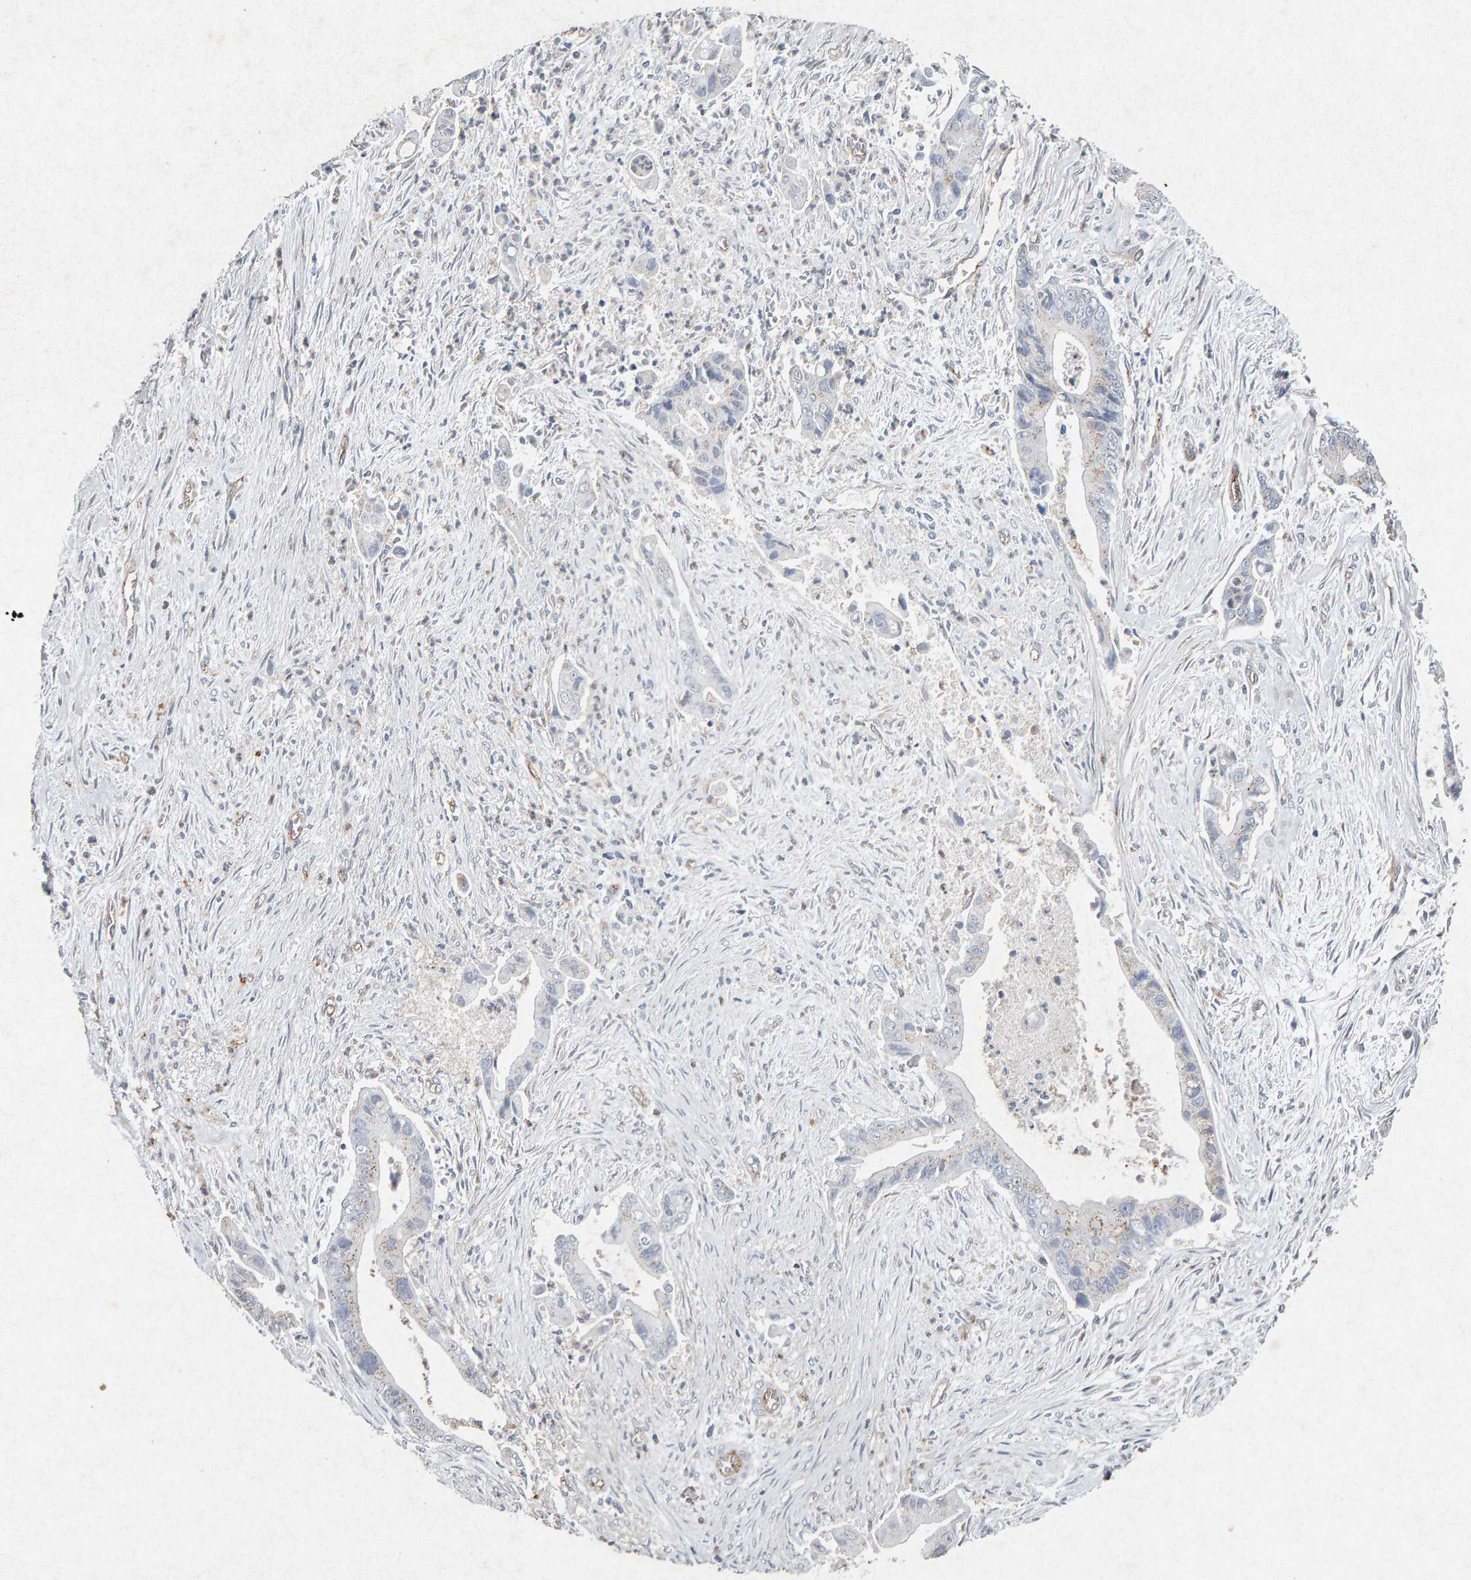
{"staining": {"intensity": "weak", "quantity": "<25%", "location": "cytoplasmic/membranous"}, "tissue": "liver cancer", "cell_type": "Tumor cells", "image_type": "cancer", "snomed": [{"axis": "morphology", "description": "Cholangiocarcinoma"}, {"axis": "topography", "description": "Liver"}], "caption": "DAB (3,3'-diaminobenzidine) immunohistochemical staining of human cholangiocarcinoma (liver) shows no significant expression in tumor cells.", "gene": "PTPRM", "patient": {"sex": "female", "age": 55}}